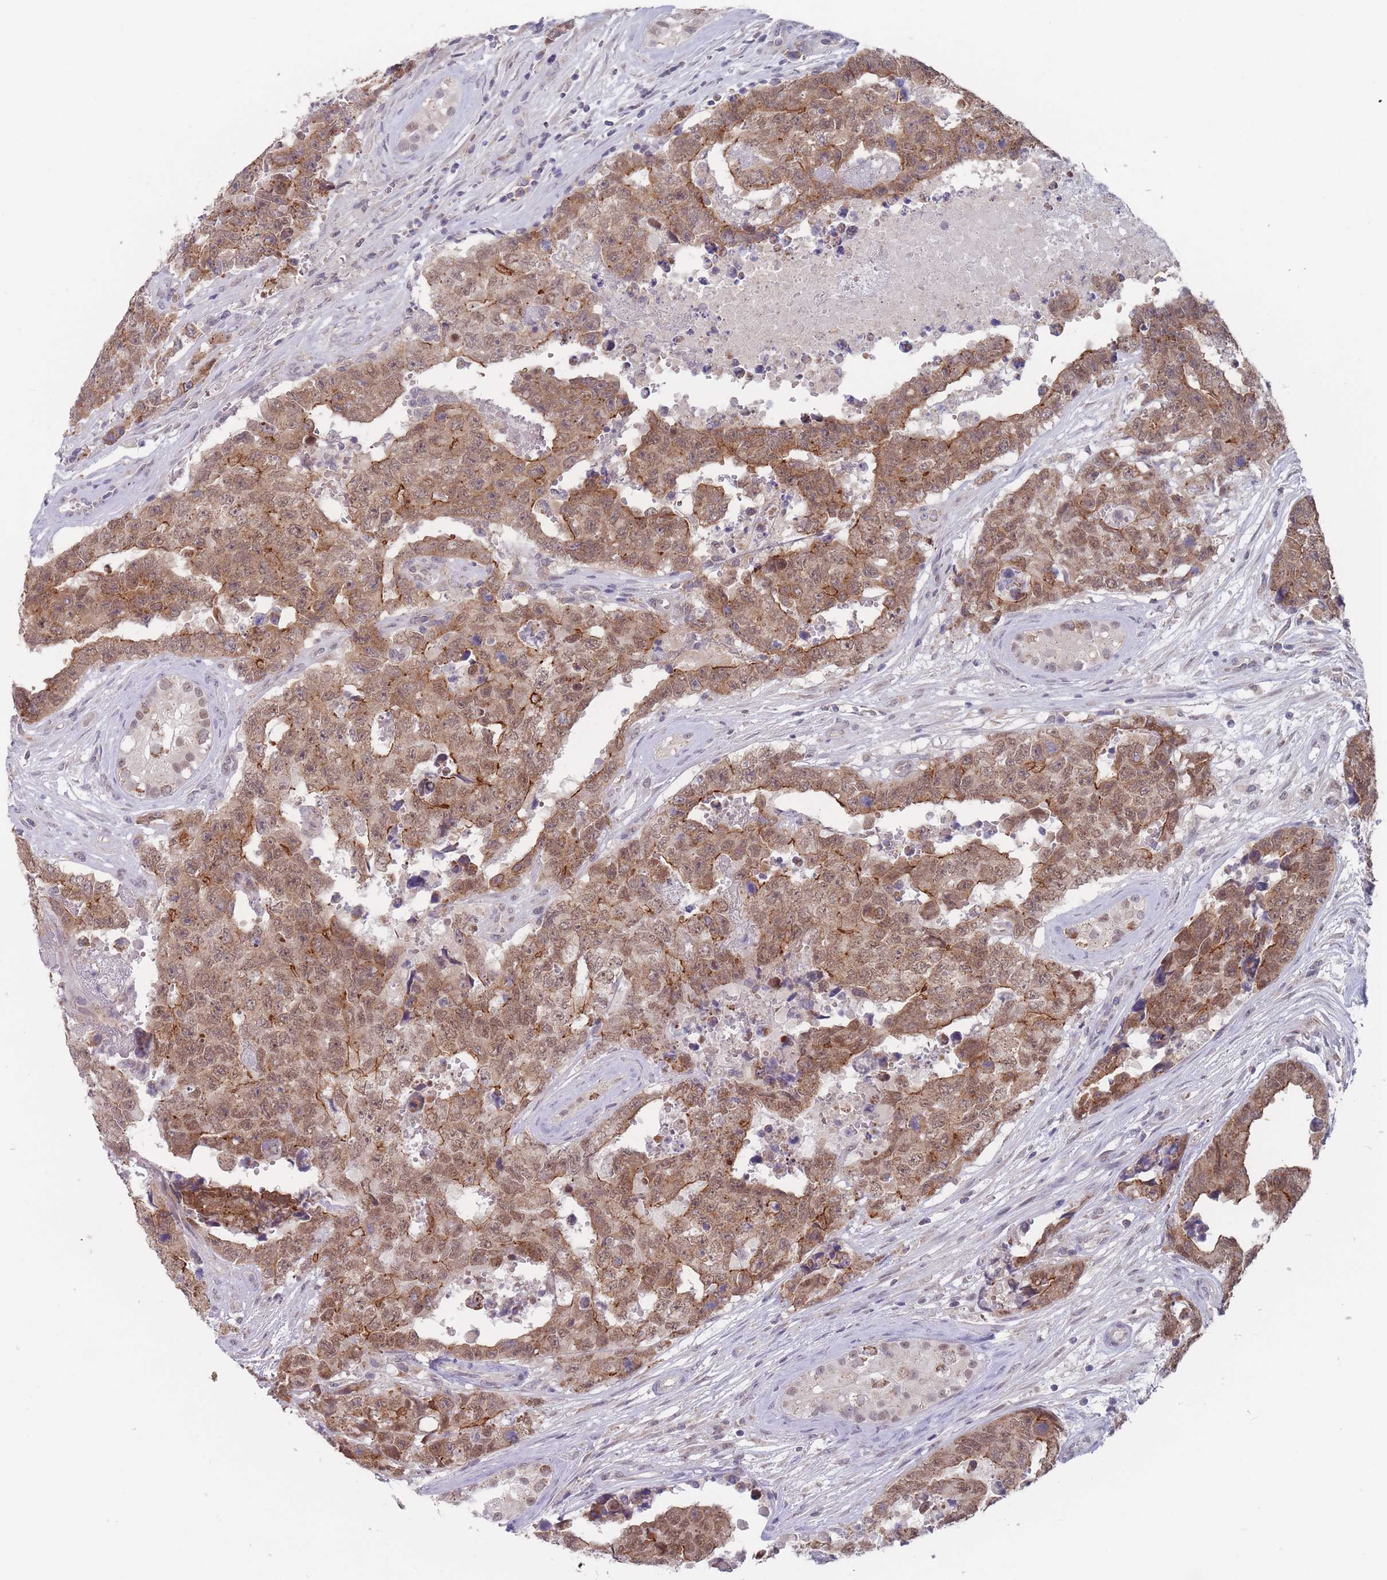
{"staining": {"intensity": "moderate", "quantity": ">75%", "location": "cytoplasmic/membranous,nuclear"}, "tissue": "testis cancer", "cell_type": "Tumor cells", "image_type": "cancer", "snomed": [{"axis": "morphology", "description": "Normal tissue, NOS"}, {"axis": "morphology", "description": "Carcinoma, Embryonal, NOS"}, {"axis": "topography", "description": "Testis"}, {"axis": "topography", "description": "Epididymis"}], "caption": "Brown immunohistochemical staining in human testis cancer (embryonal carcinoma) shows moderate cytoplasmic/membranous and nuclear expression in about >75% of tumor cells.", "gene": "PEX7", "patient": {"sex": "male", "age": 25}}